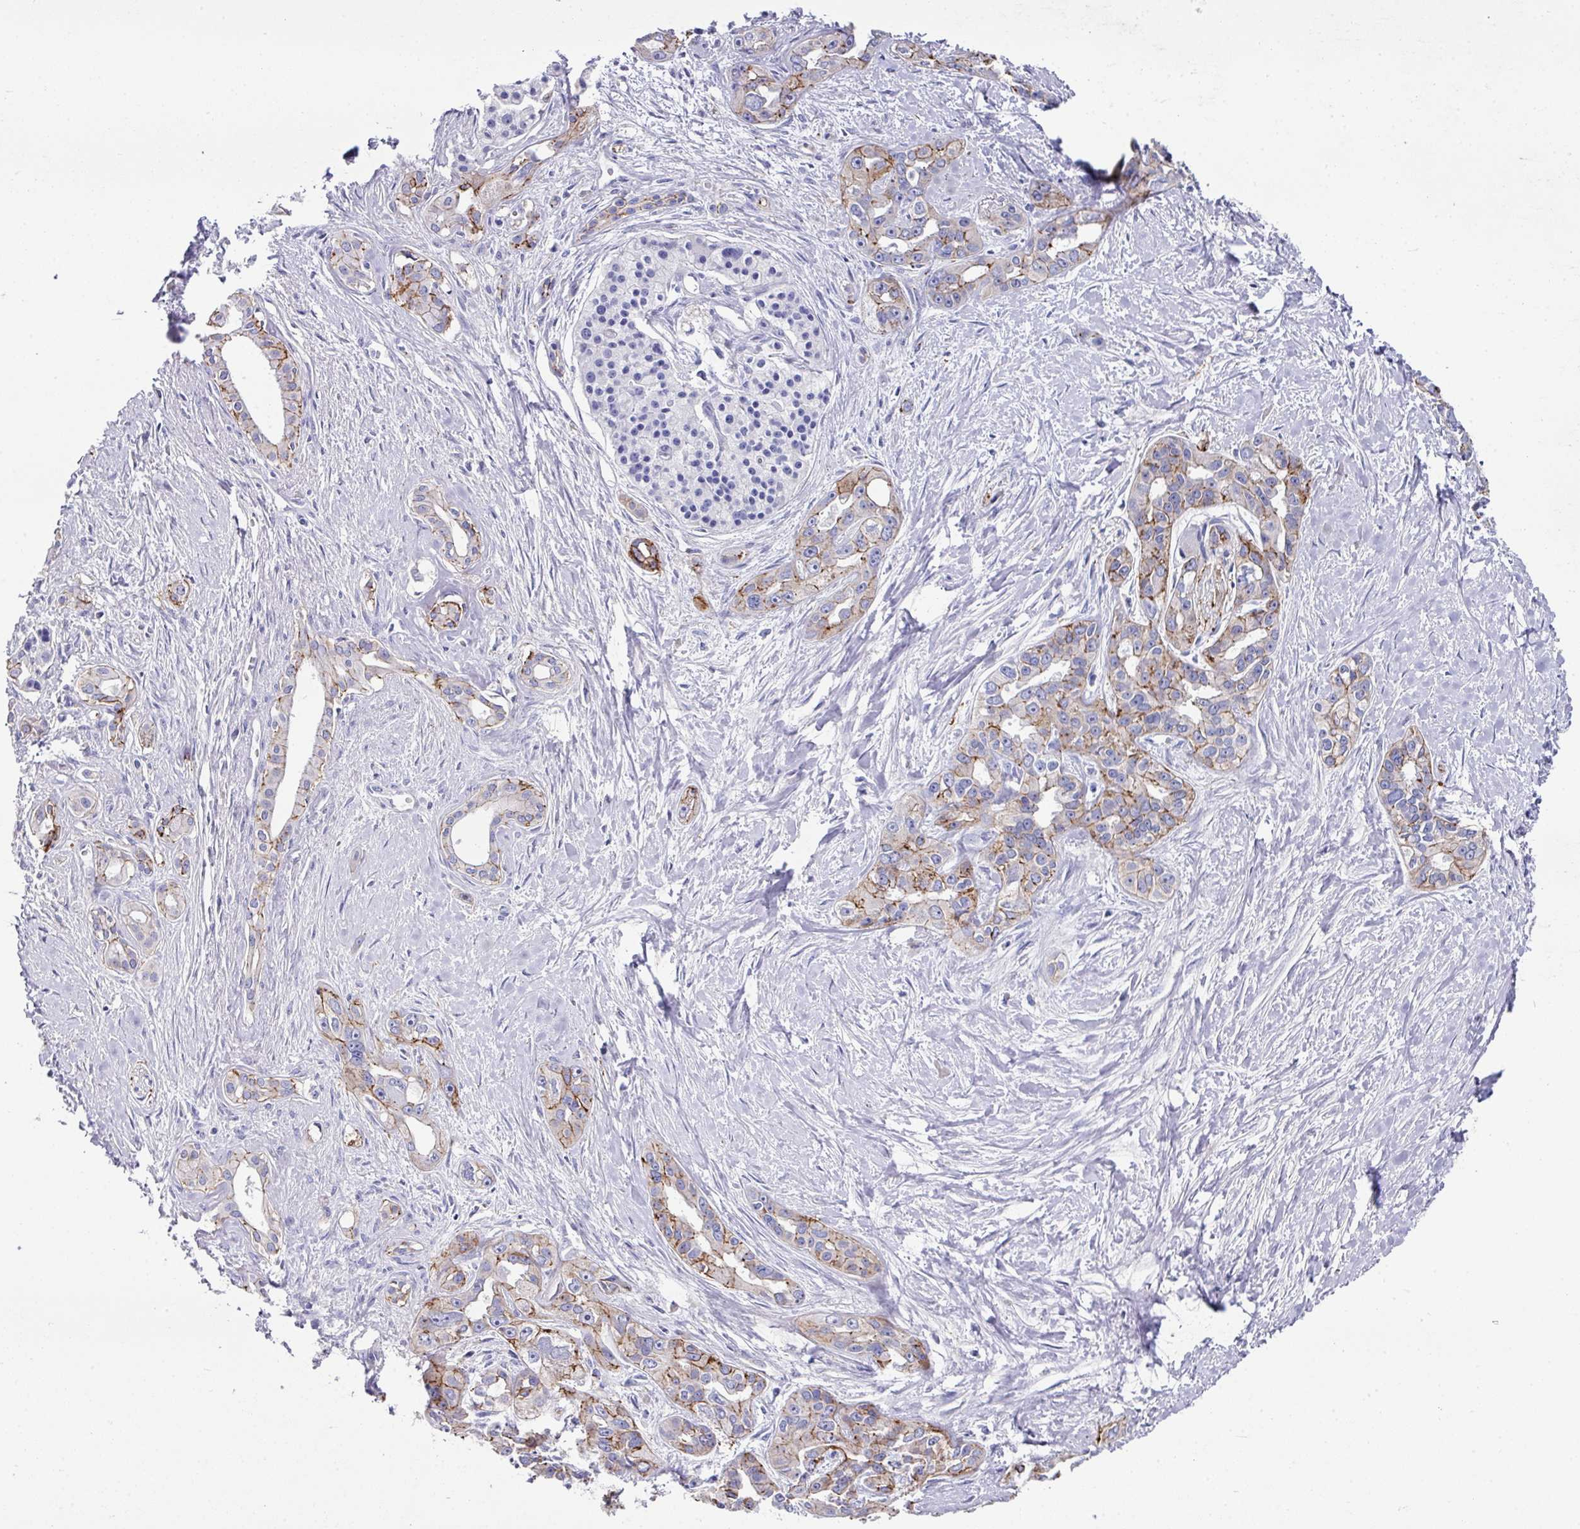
{"staining": {"intensity": "moderate", "quantity": "25%-75%", "location": "cytoplasmic/membranous"}, "tissue": "pancreatic cancer", "cell_type": "Tumor cells", "image_type": "cancer", "snomed": [{"axis": "morphology", "description": "Adenocarcinoma, NOS"}, {"axis": "topography", "description": "Pancreas"}], "caption": "DAB immunohistochemical staining of human pancreatic adenocarcinoma exhibits moderate cytoplasmic/membranous protein expression in approximately 25%-75% of tumor cells.", "gene": "CLDN1", "patient": {"sex": "female", "age": 50}}